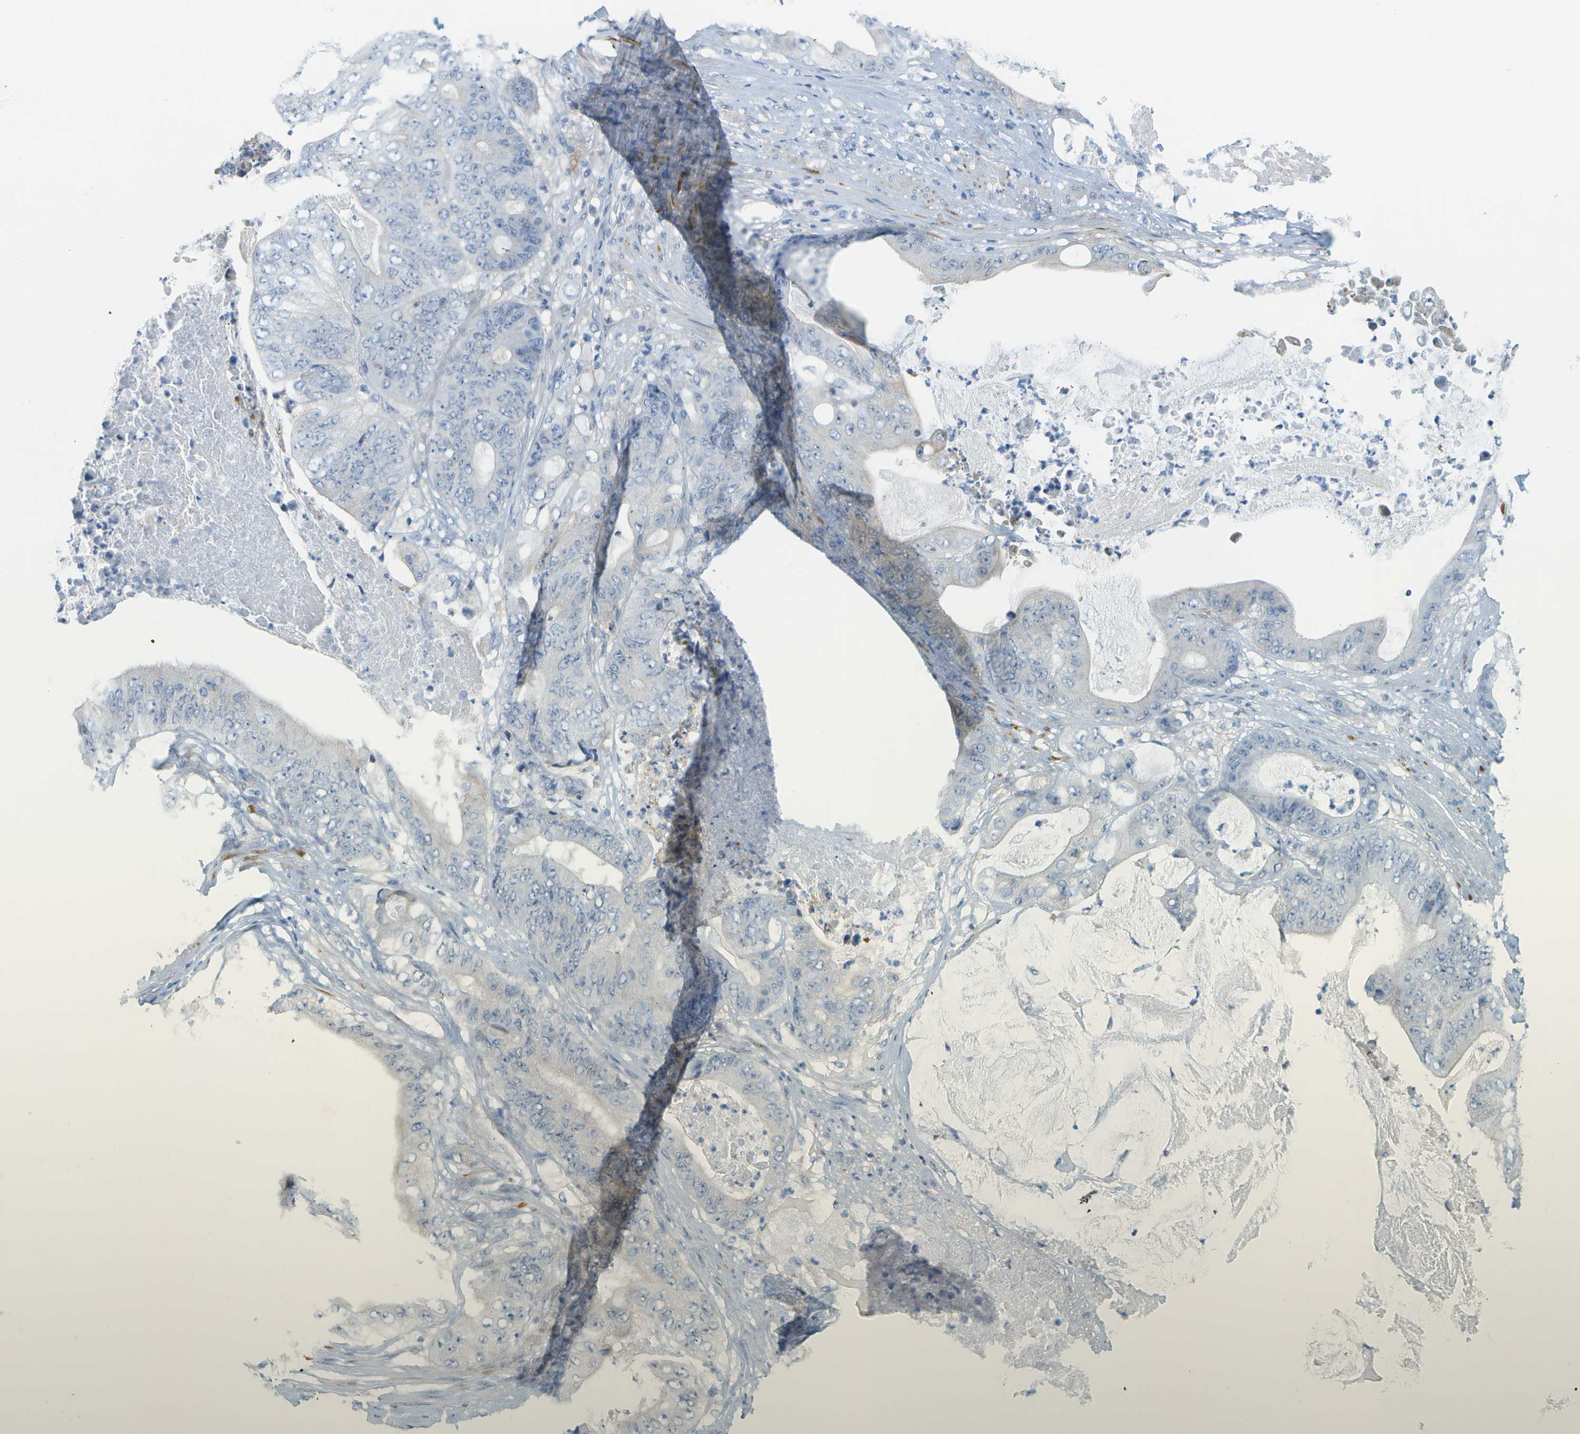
{"staining": {"intensity": "negative", "quantity": "none", "location": "none"}, "tissue": "stomach cancer", "cell_type": "Tumor cells", "image_type": "cancer", "snomed": [{"axis": "morphology", "description": "Adenocarcinoma, NOS"}, {"axis": "topography", "description": "Stomach"}], "caption": "An immunohistochemistry (IHC) image of stomach cancer (adenocarcinoma) is shown. There is no staining in tumor cells of stomach cancer (adenocarcinoma).", "gene": "CUL9", "patient": {"sex": "female", "age": 73}}